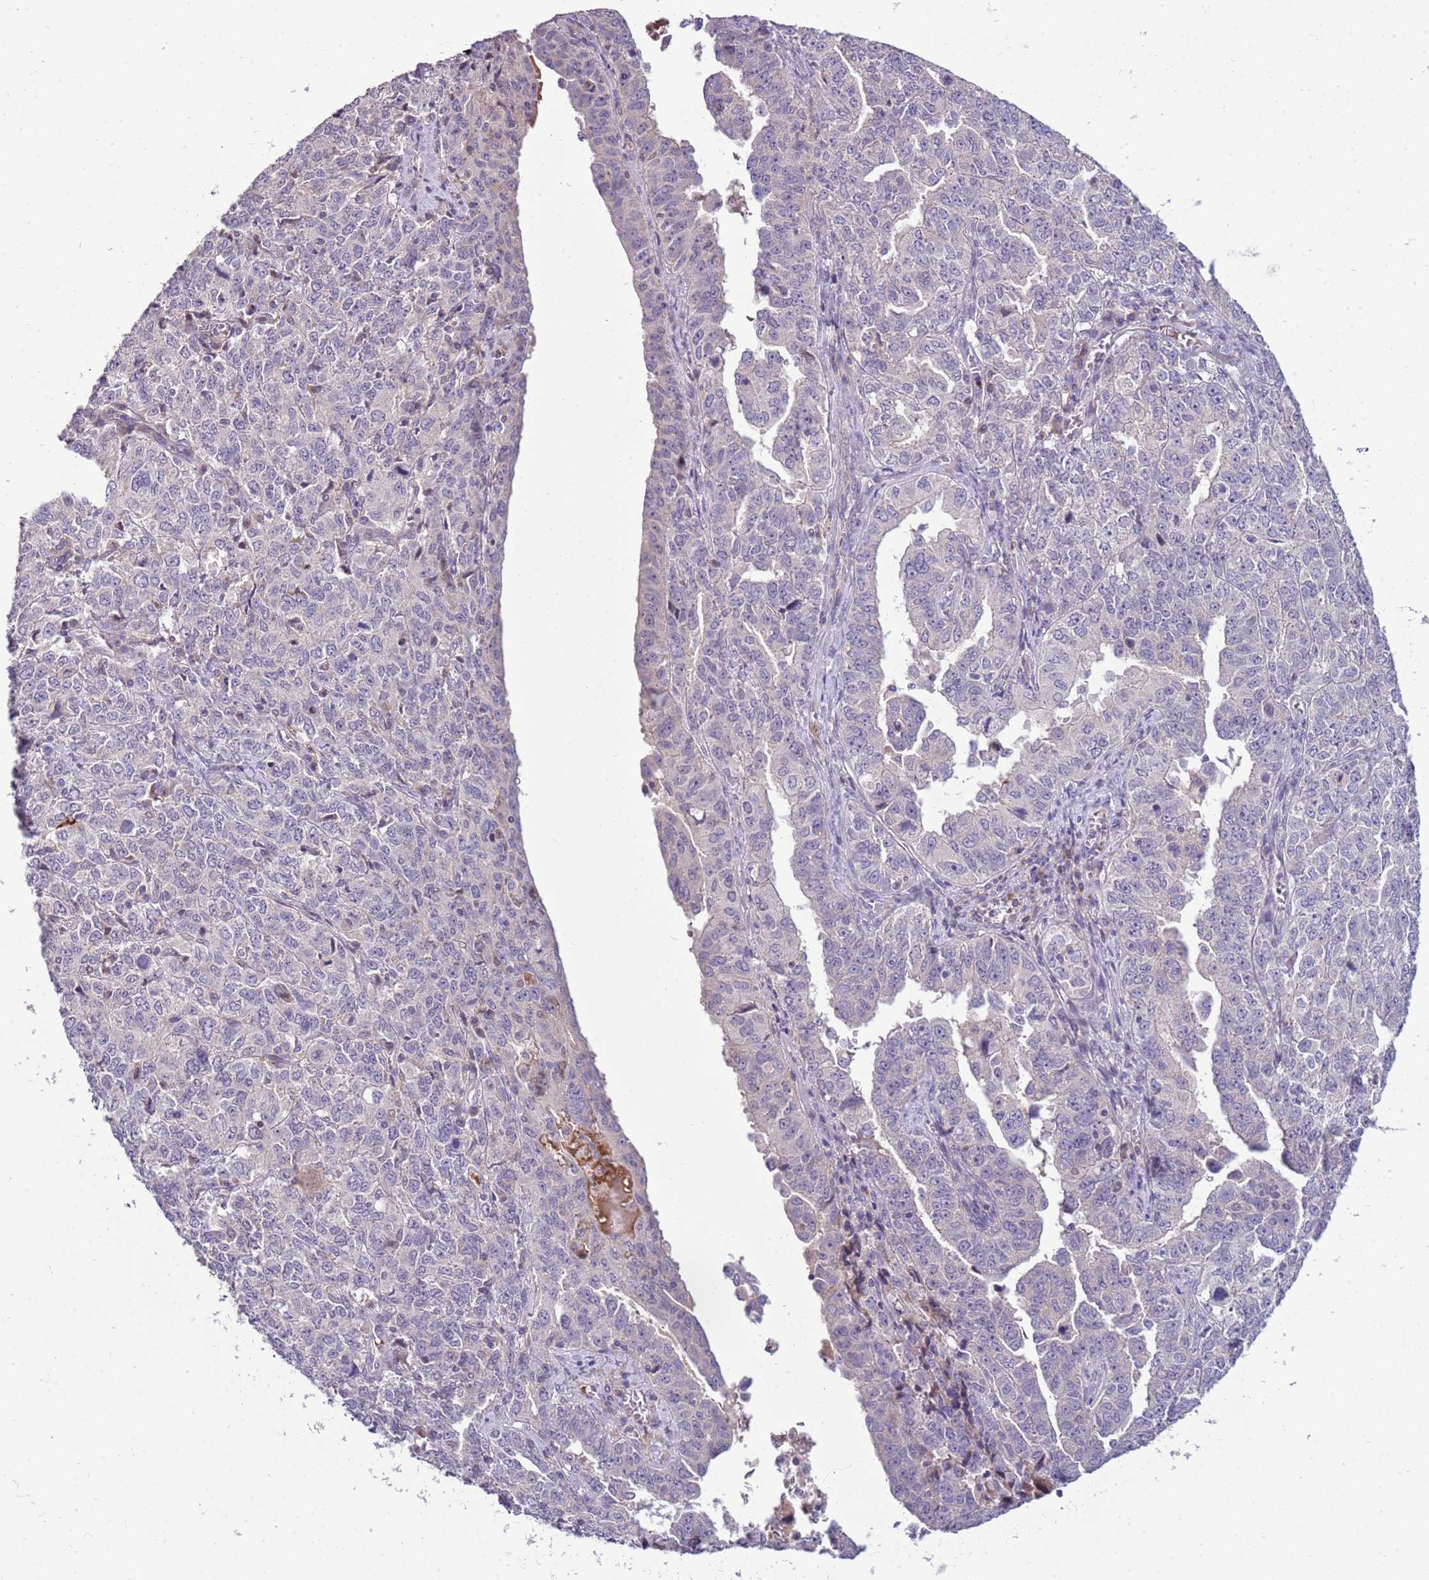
{"staining": {"intensity": "negative", "quantity": "none", "location": "none"}, "tissue": "ovarian cancer", "cell_type": "Tumor cells", "image_type": "cancer", "snomed": [{"axis": "morphology", "description": "Carcinoma, endometroid"}, {"axis": "topography", "description": "Ovary"}], "caption": "DAB (3,3'-diaminobenzidine) immunohistochemical staining of endometroid carcinoma (ovarian) reveals no significant staining in tumor cells. (DAB immunohistochemistry (IHC), high magnification).", "gene": "SCAMP5", "patient": {"sex": "female", "age": 62}}